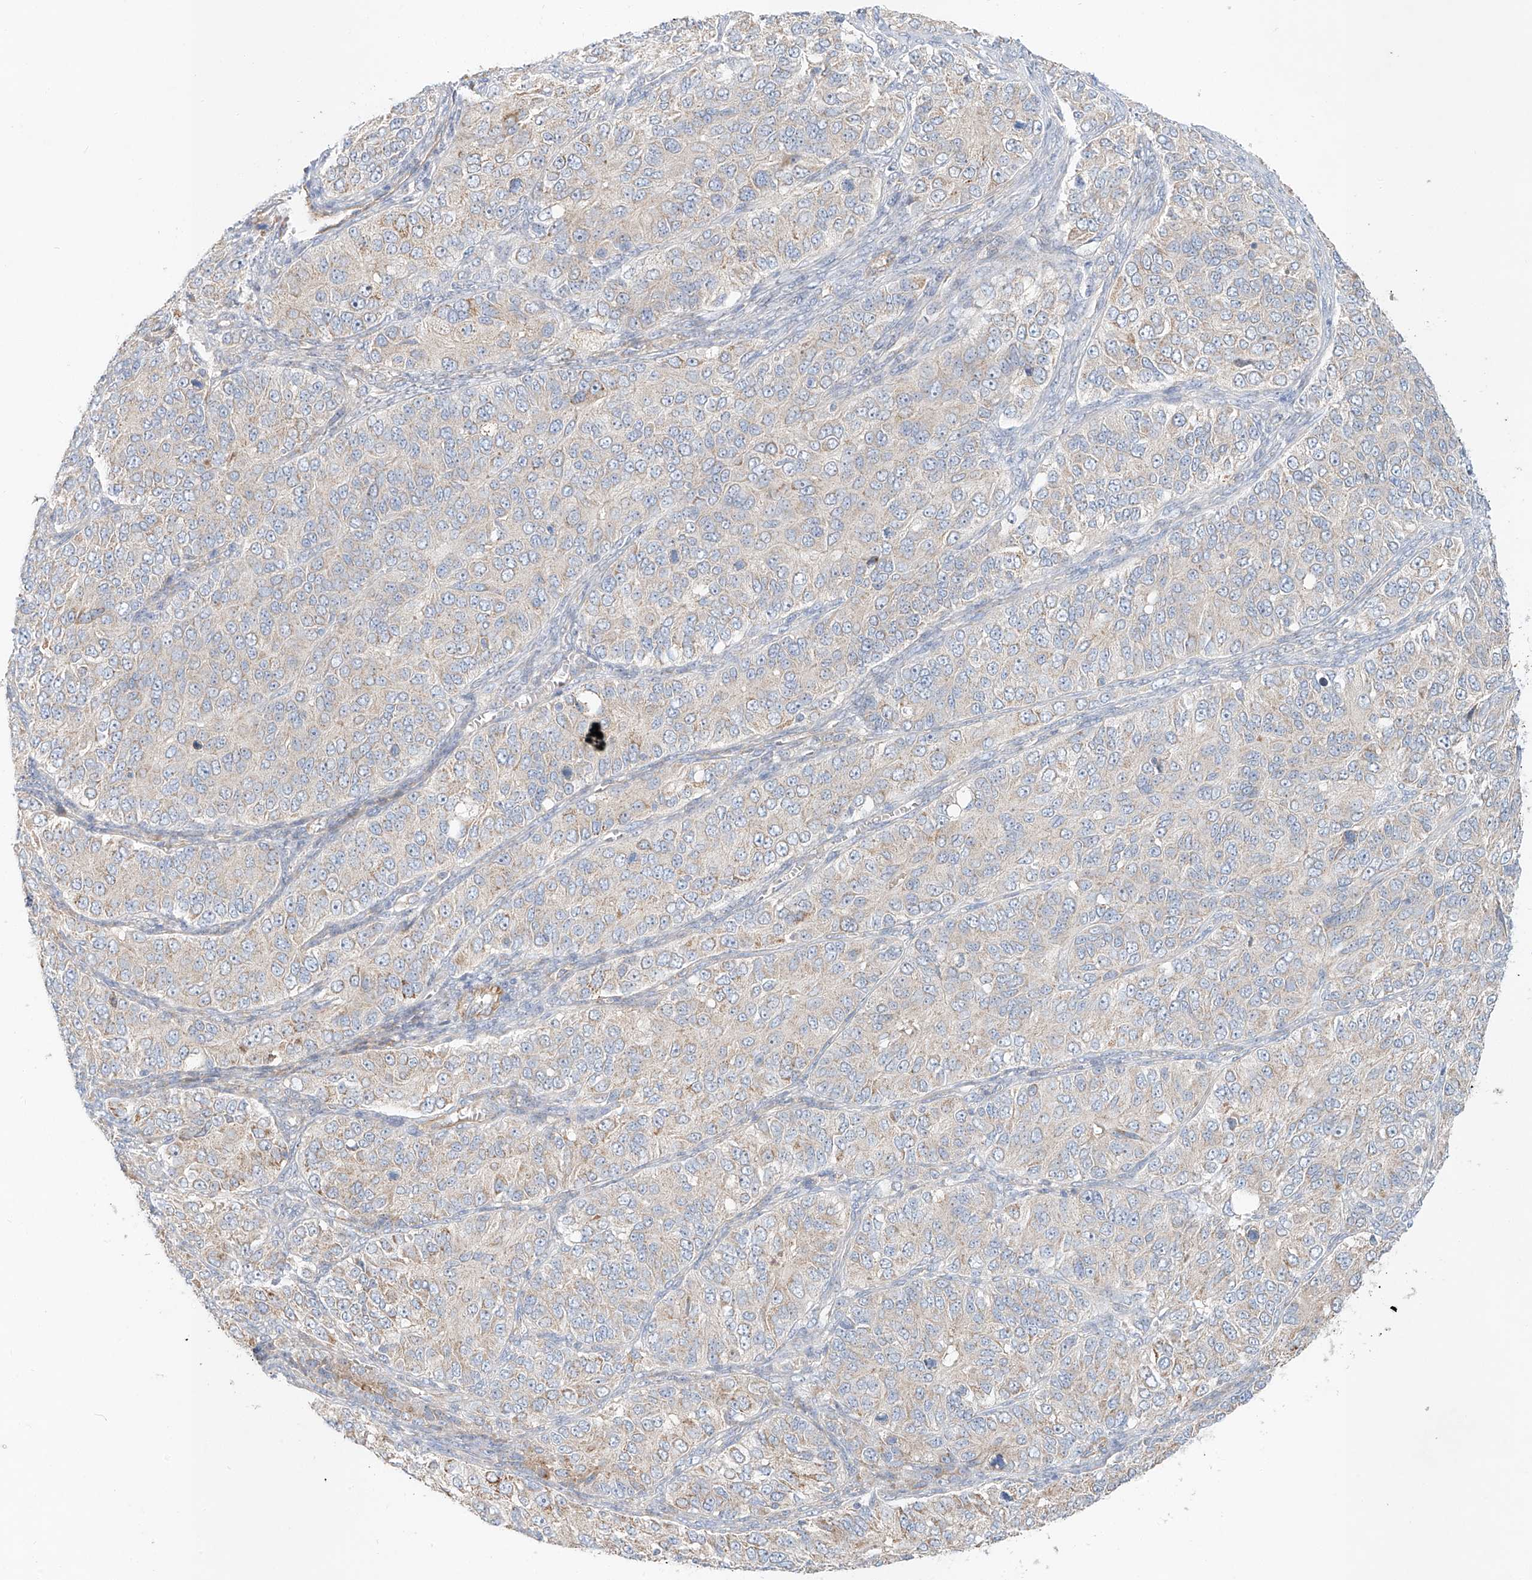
{"staining": {"intensity": "weak", "quantity": "<25%", "location": "cytoplasmic/membranous"}, "tissue": "ovarian cancer", "cell_type": "Tumor cells", "image_type": "cancer", "snomed": [{"axis": "morphology", "description": "Carcinoma, endometroid"}, {"axis": "topography", "description": "Ovary"}], "caption": "Immunohistochemistry (IHC) micrograph of human endometroid carcinoma (ovarian) stained for a protein (brown), which demonstrates no expression in tumor cells.", "gene": "AJM1", "patient": {"sex": "female", "age": 51}}